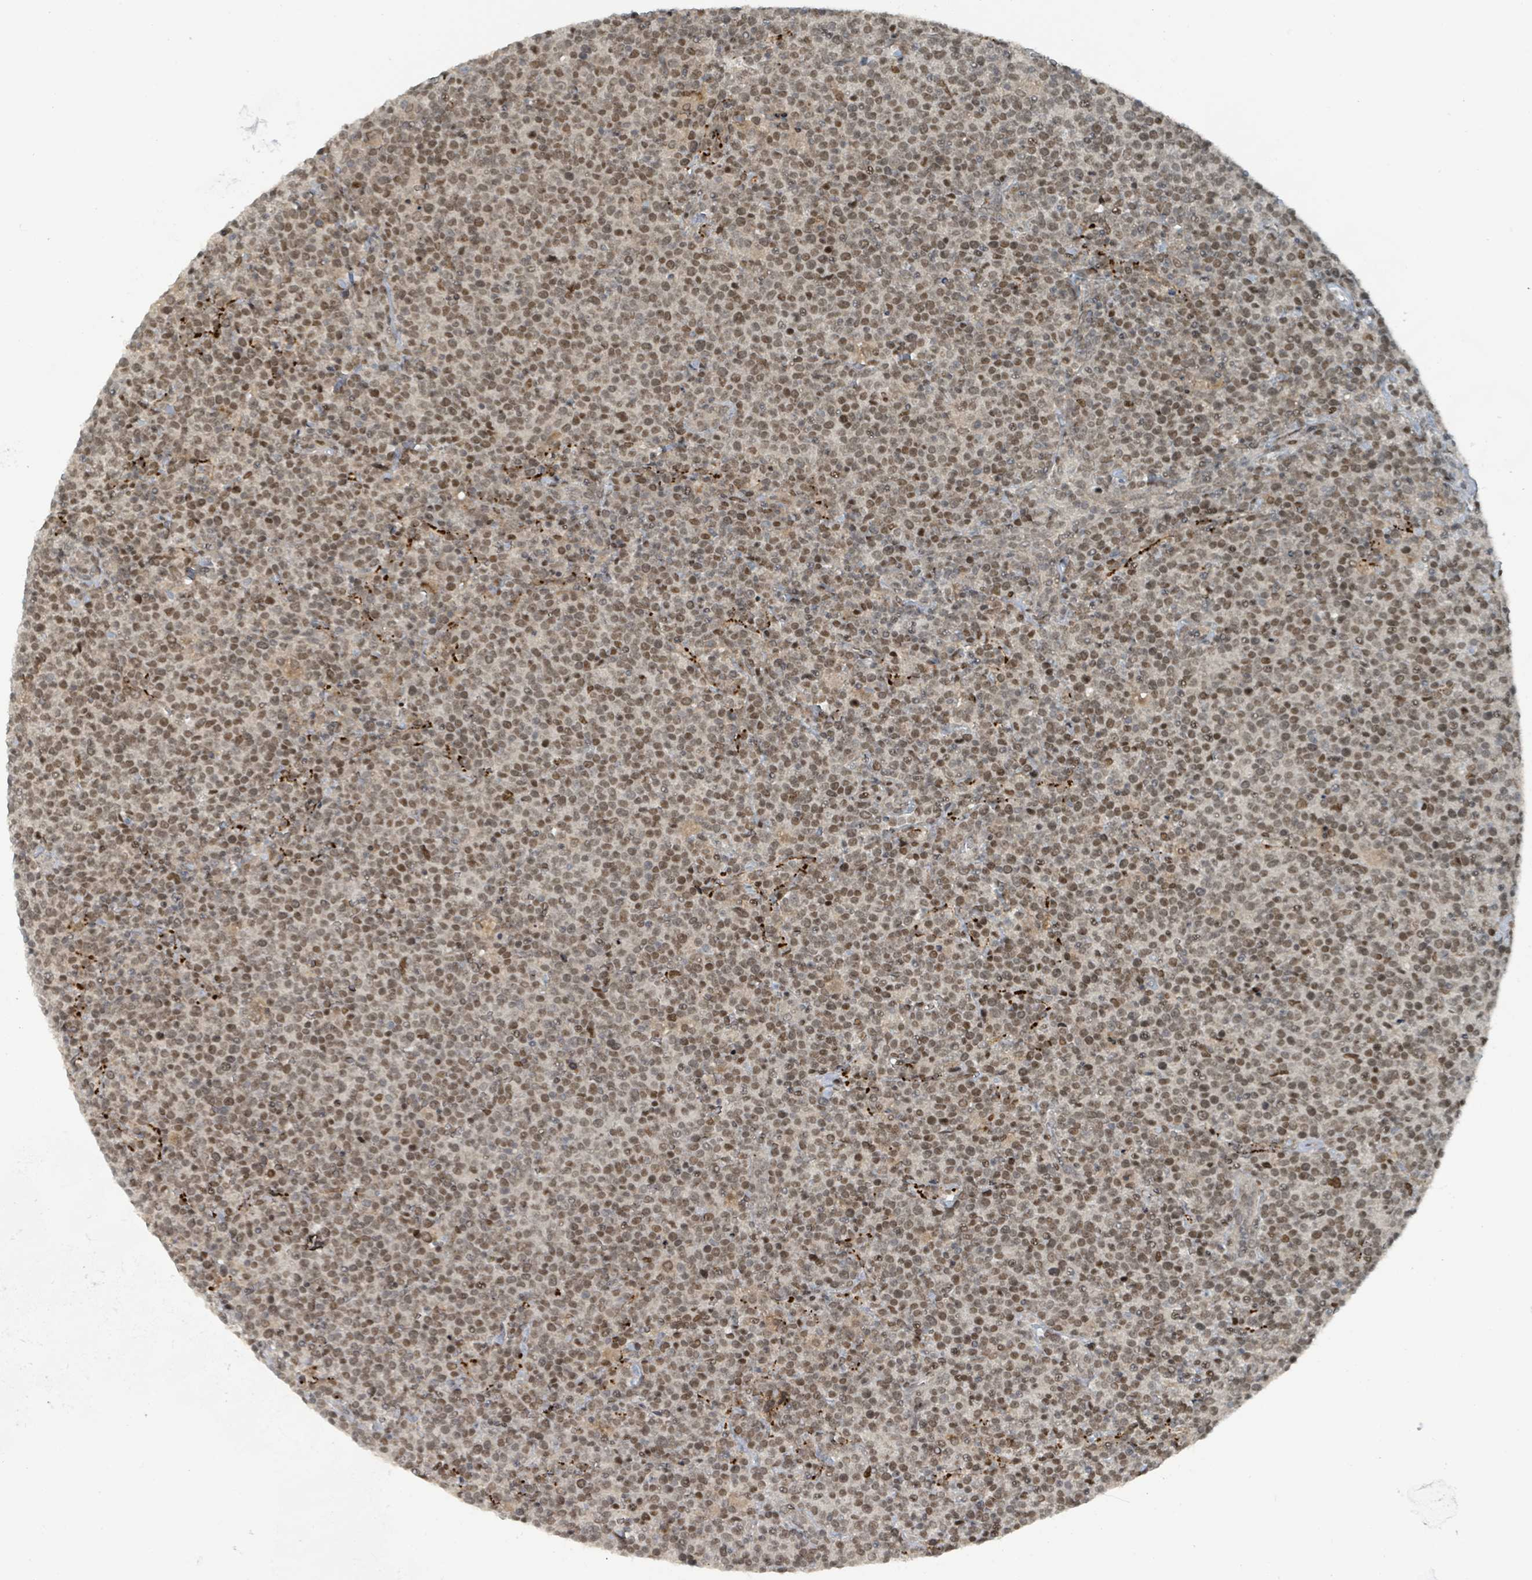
{"staining": {"intensity": "moderate", "quantity": ">75%", "location": "nuclear"}, "tissue": "lymphoma", "cell_type": "Tumor cells", "image_type": "cancer", "snomed": [{"axis": "morphology", "description": "Malignant lymphoma, non-Hodgkin's type, High grade"}, {"axis": "topography", "description": "Lymph node"}], "caption": "High-grade malignant lymphoma, non-Hodgkin's type stained with immunohistochemistry exhibits moderate nuclear positivity in approximately >75% of tumor cells.", "gene": "PHIP", "patient": {"sex": "male", "age": 61}}